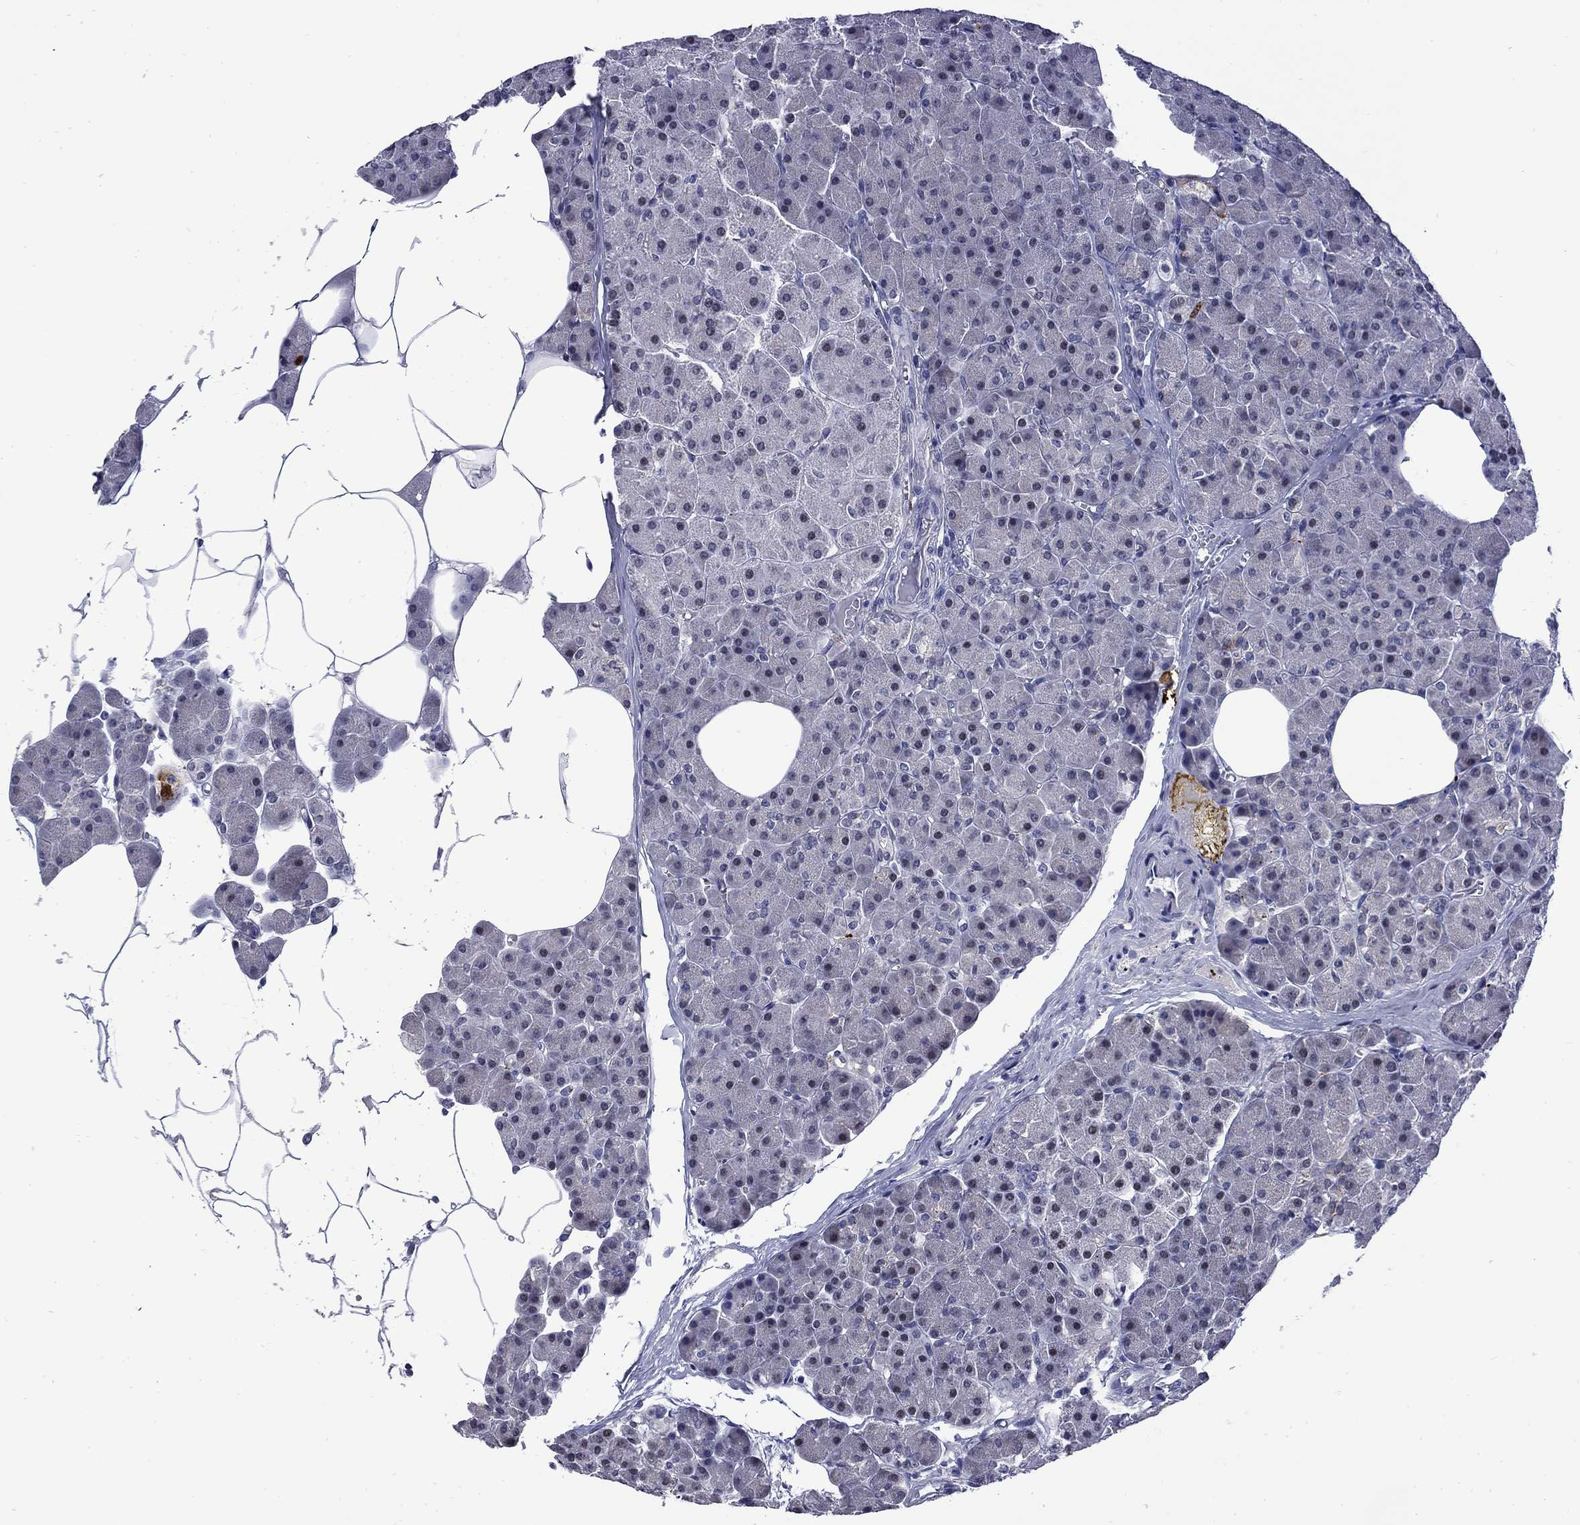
{"staining": {"intensity": "negative", "quantity": "none", "location": "none"}, "tissue": "pancreas", "cell_type": "Exocrine glandular cells", "image_type": "normal", "snomed": [{"axis": "morphology", "description": "Normal tissue, NOS"}, {"axis": "topography", "description": "Pancreas"}], "caption": "The IHC image has no significant expression in exocrine glandular cells of pancreas.", "gene": "MGARP", "patient": {"sex": "female", "age": 45}}